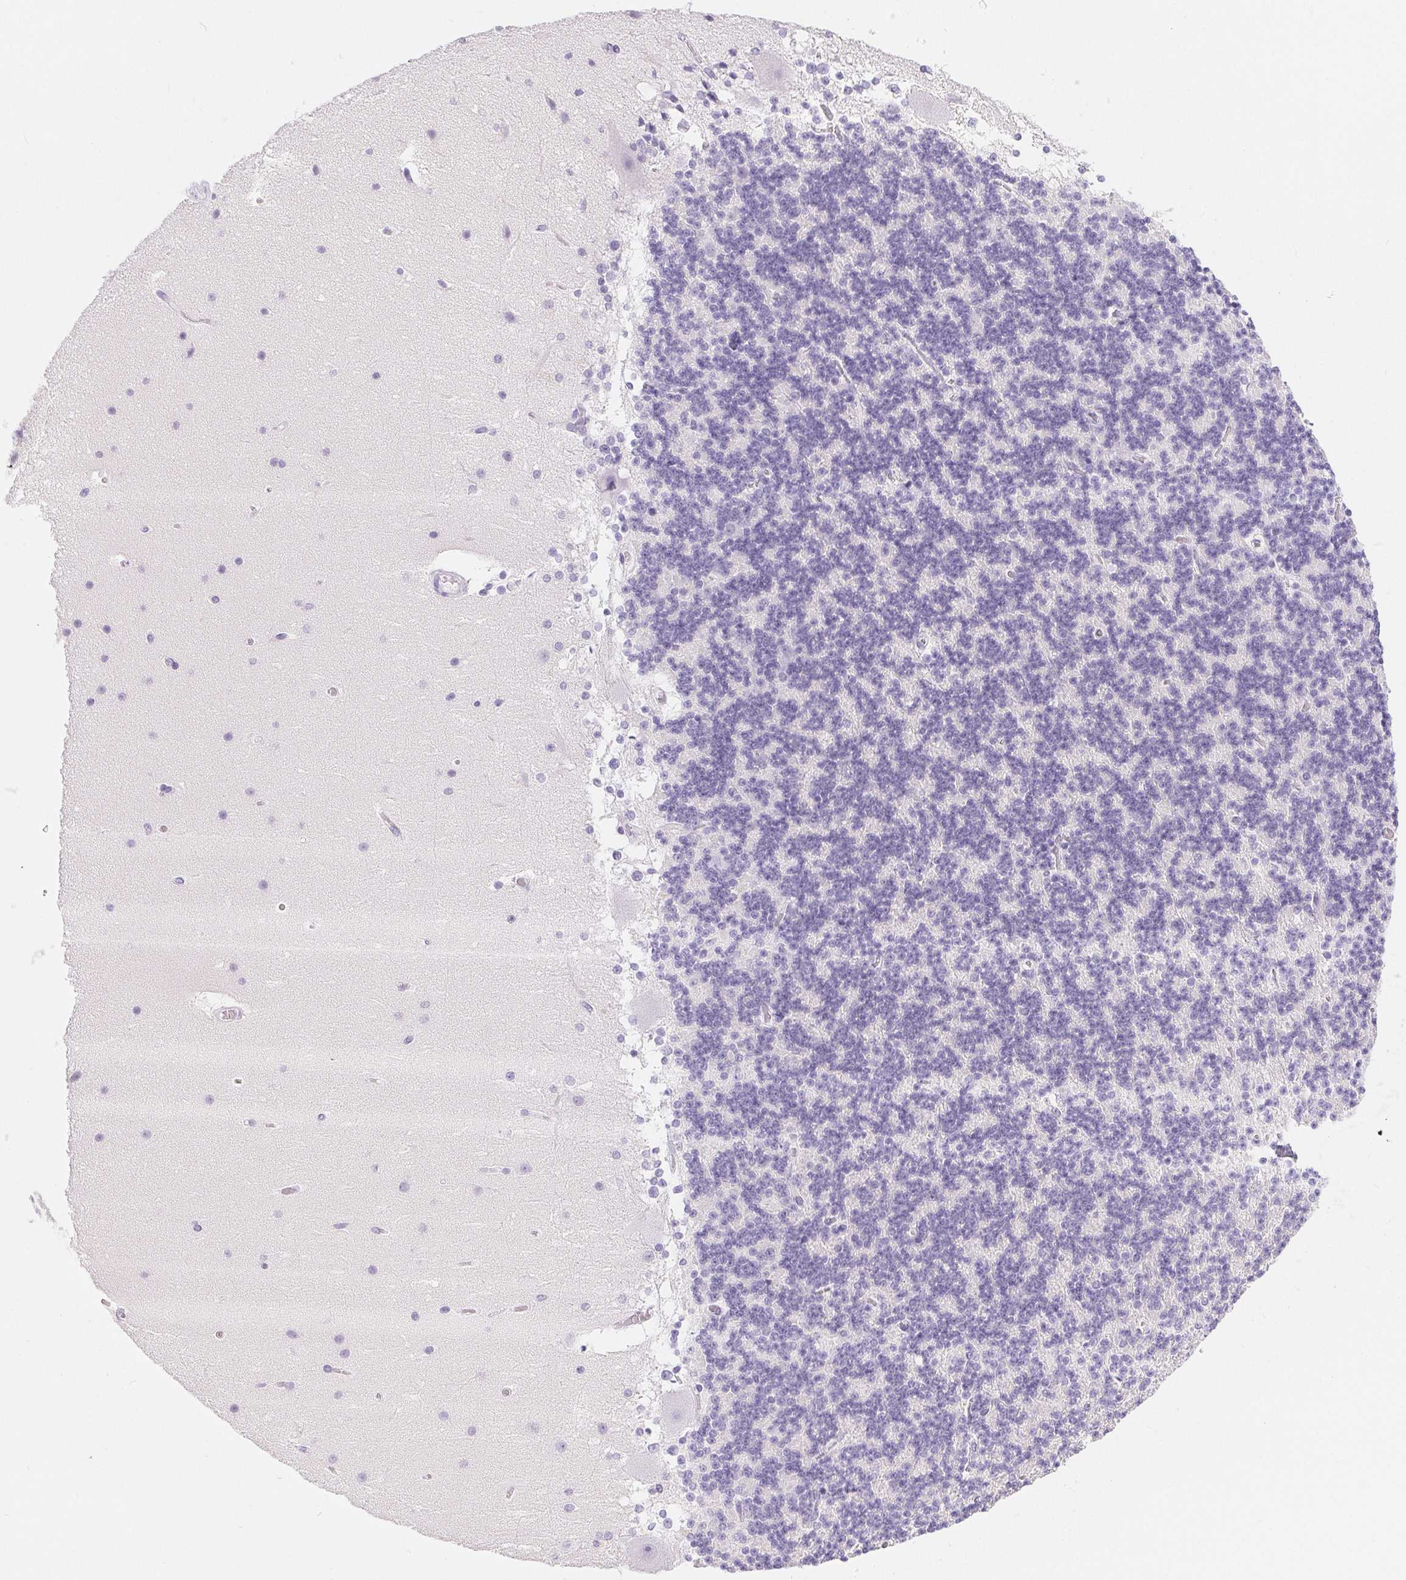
{"staining": {"intensity": "negative", "quantity": "none", "location": "none"}, "tissue": "cerebellum", "cell_type": "Cells in granular layer", "image_type": "normal", "snomed": [{"axis": "morphology", "description": "Normal tissue, NOS"}, {"axis": "topography", "description": "Cerebellum"}], "caption": "DAB (3,3'-diaminobenzidine) immunohistochemical staining of normal cerebellum reveals no significant staining in cells in granular layer.", "gene": "XDH", "patient": {"sex": "female", "age": 19}}